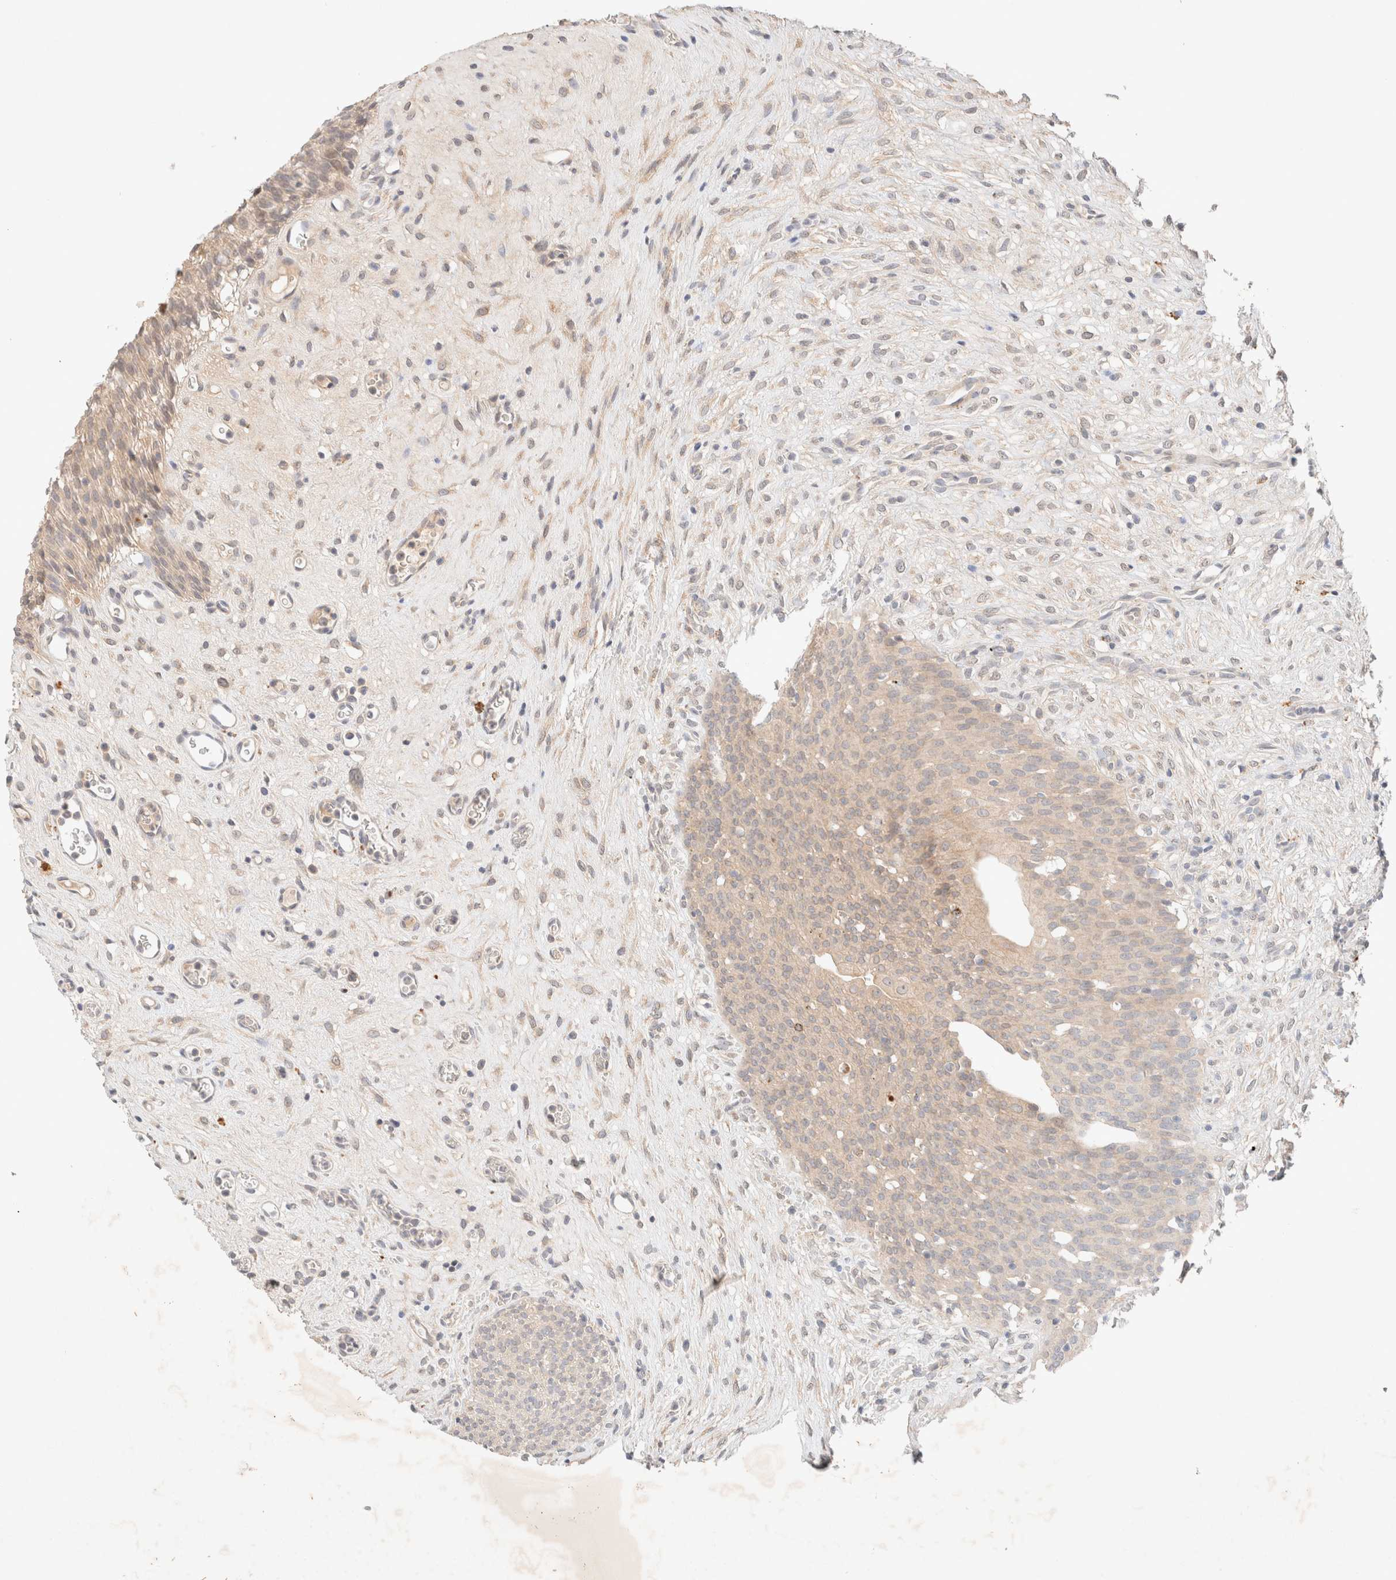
{"staining": {"intensity": "negative", "quantity": "none", "location": "none"}, "tissue": "urothelial cancer", "cell_type": "Tumor cells", "image_type": "cancer", "snomed": [{"axis": "morphology", "description": "Normal tissue, NOS"}, {"axis": "morphology", "description": "Urothelial carcinoma, Low grade"}, {"axis": "topography", "description": "Smooth muscle"}, {"axis": "topography", "description": "Urinary bladder"}], "caption": "Micrograph shows no protein staining in tumor cells of urothelial cancer tissue.", "gene": "SARM1", "patient": {"sex": "male", "age": 60}}